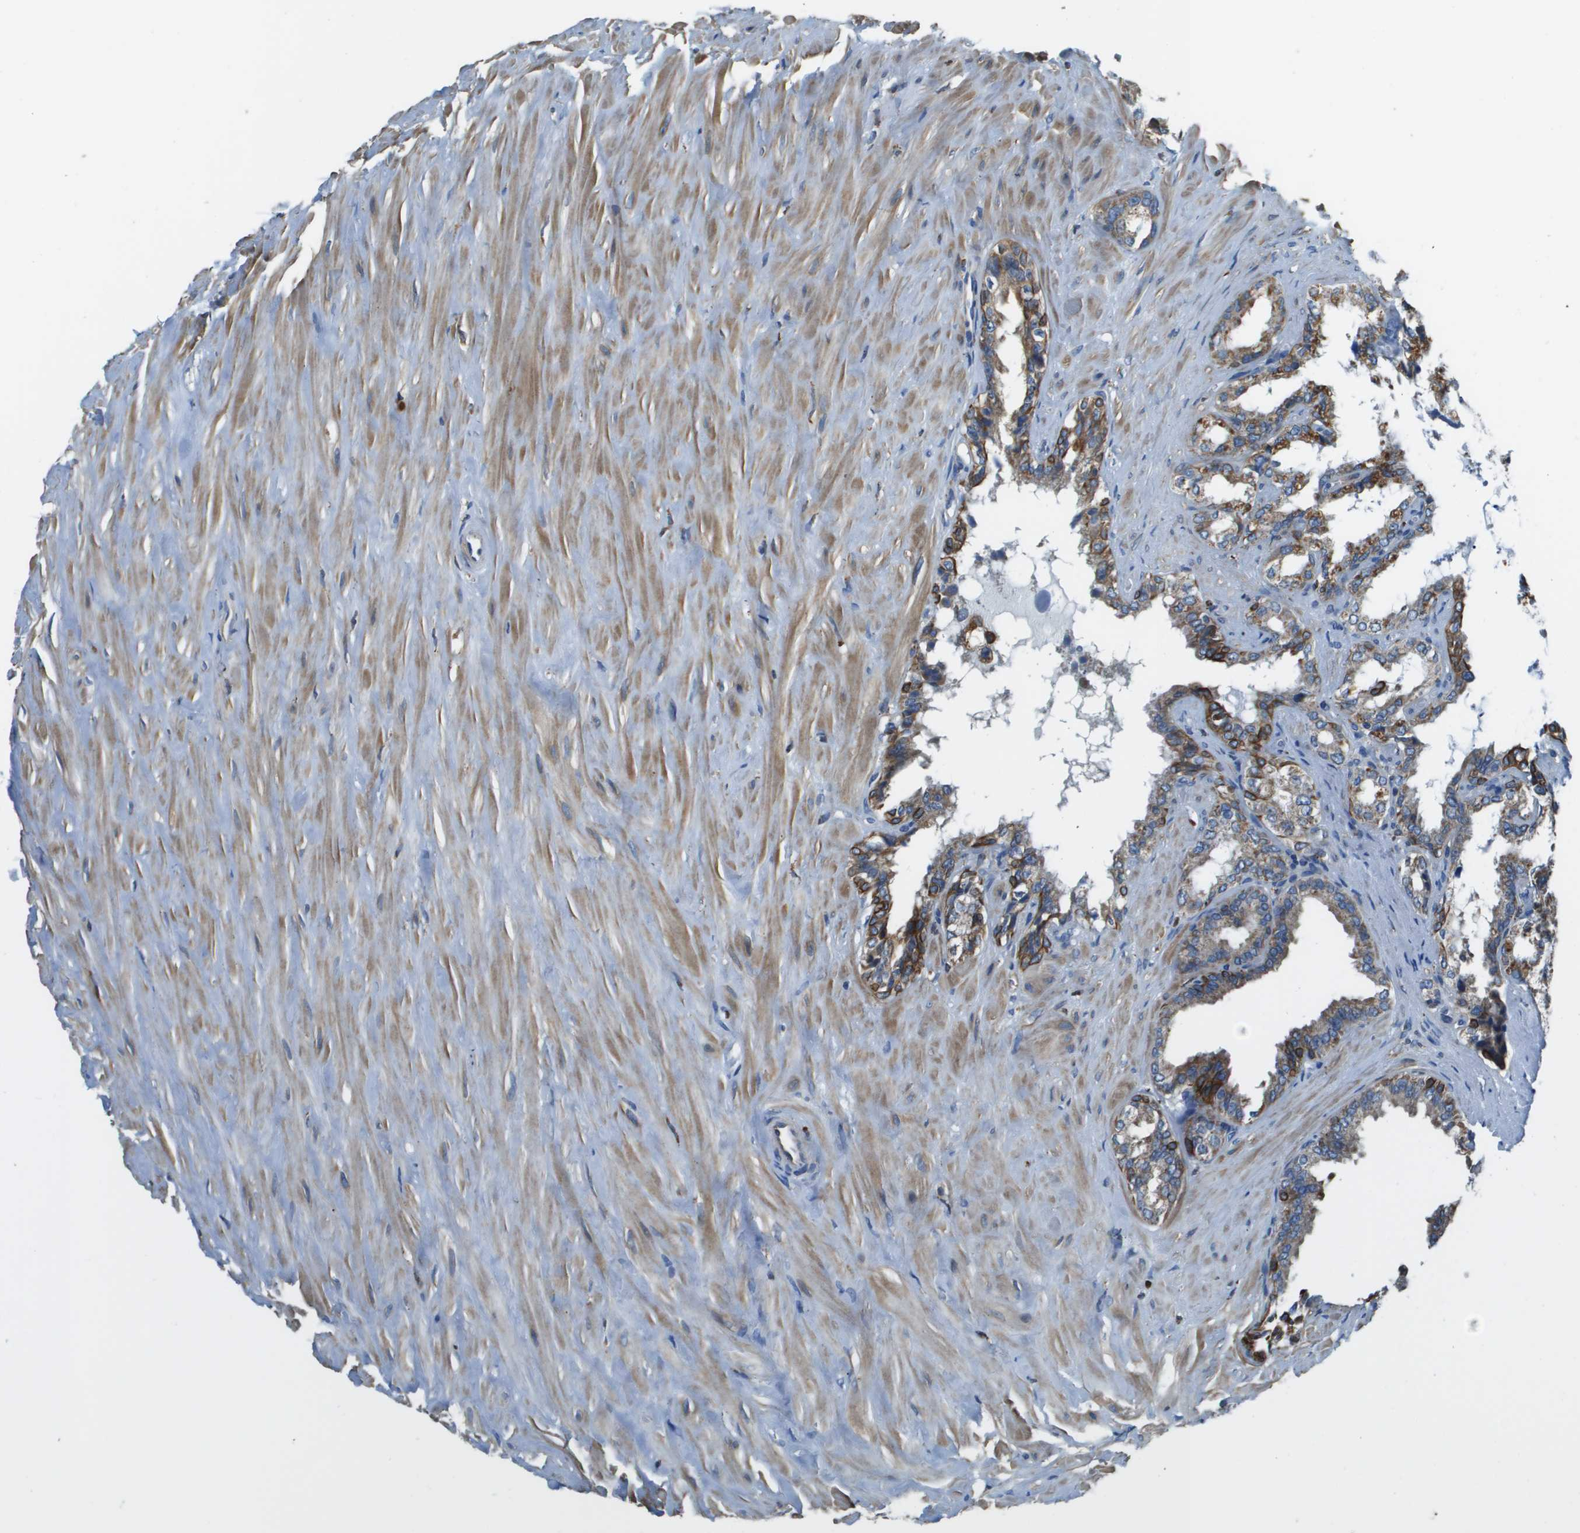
{"staining": {"intensity": "moderate", "quantity": ">75%", "location": "cytoplasmic/membranous"}, "tissue": "seminal vesicle", "cell_type": "Glandular cells", "image_type": "normal", "snomed": [{"axis": "morphology", "description": "Normal tissue, NOS"}, {"axis": "topography", "description": "Seminal veicle"}], "caption": "IHC micrograph of unremarkable seminal vesicle stained for a protein (brown), which demonstrates medium levels of moderate cytoplasmic/membranous positivity in approximately >75% of glandular cells.", "gene": "CNPY3", "patient": {"sex": "male", "age": 64}}